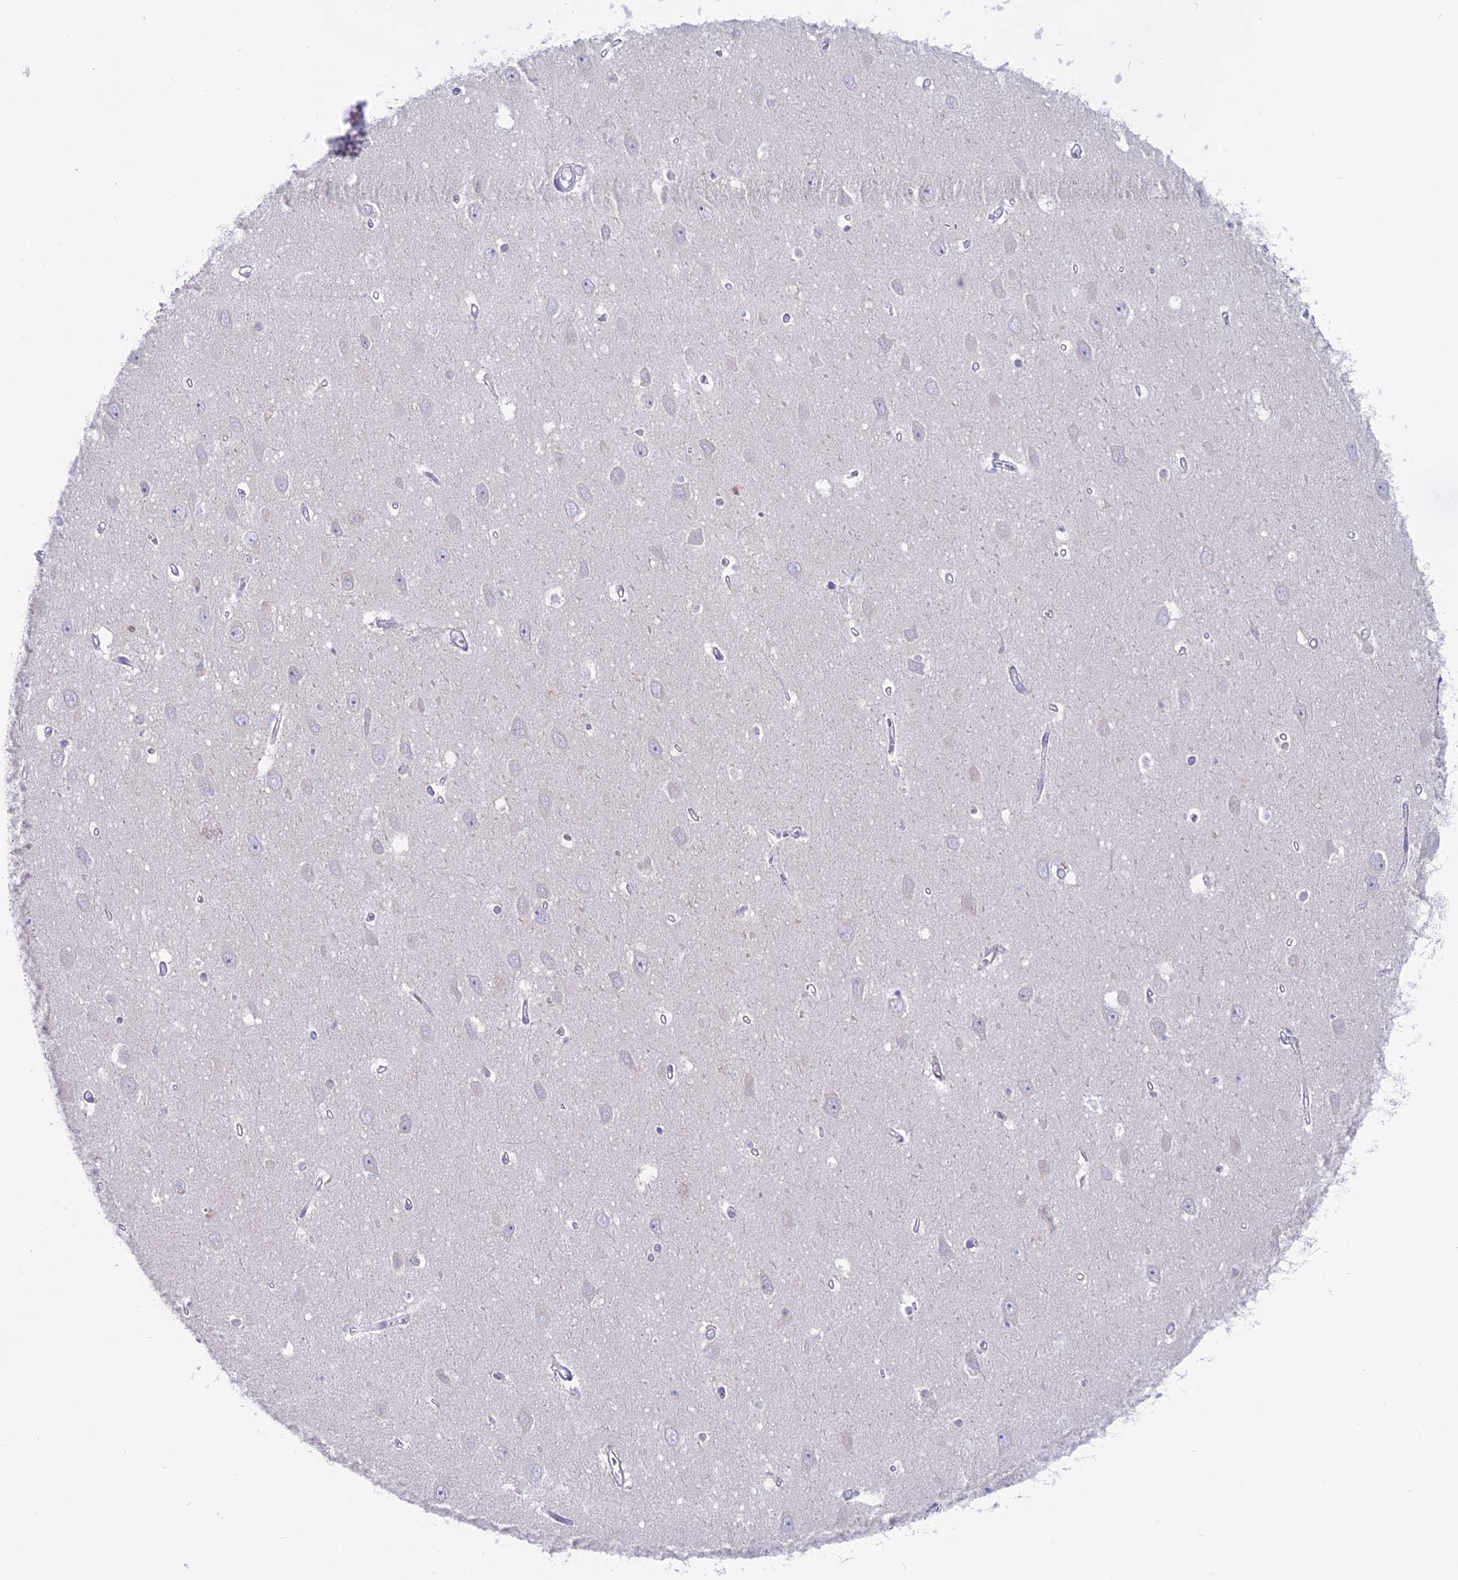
{"staining": {"intensity": "negative", "quantity": "none", "location": "none"}, "tissue": "hippocampus", "cell_type": "Glial cells", "image_type": "normal", "snomed": [{"axis": "morphology", "description": "Normal tissue, NOS"}, {"axis": "topography", "description": "Hippocampus"}], "caption": "Immunohistochemical staining of unremarkable human hippocampus demonstrates no significant positivity in glial cells. (DAB immunohistochemistry visualized using brightfield microscopy, high magnification).", "gene": "LZTFL1", "patient": {"sex": "female", "age": 64}}